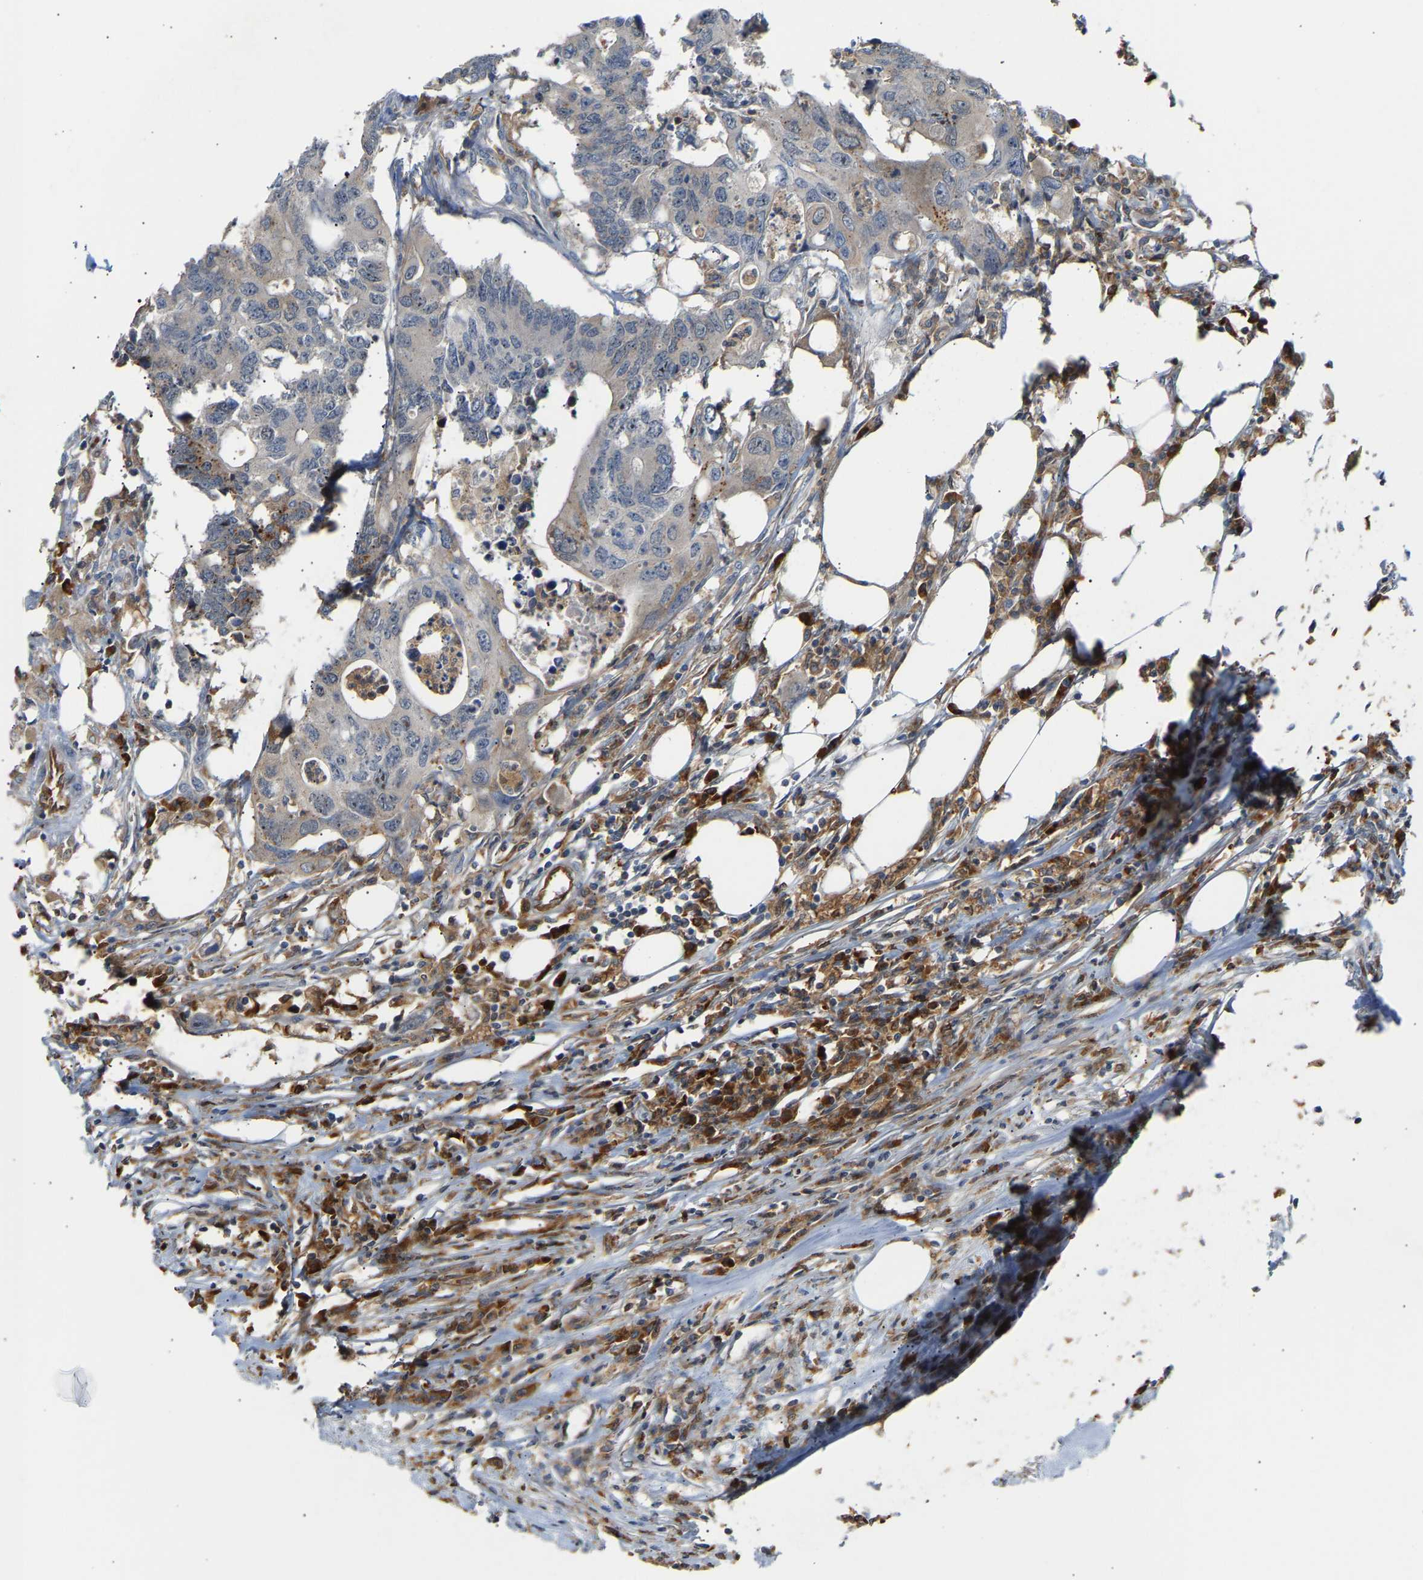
{"staining": {"intensity": "negative", "quantity": "none", "location": "none"}, "tissue": "colorectal cancer", "cell_type": "Tumor cells", "image_type": "cancer", "snomed": [{"axis": "morphology", "description": "Adenocarcinoma, NOS"}, {"axis": "topography", "description": "Colon"}], "caption": "This is an immunohistochemistry micrograph of colorectal cancer (adenocarcinoma). There is no positivity in tumor cells.", "gene": "PLCG2", "patient": {"sex": "male", "age": 71}}